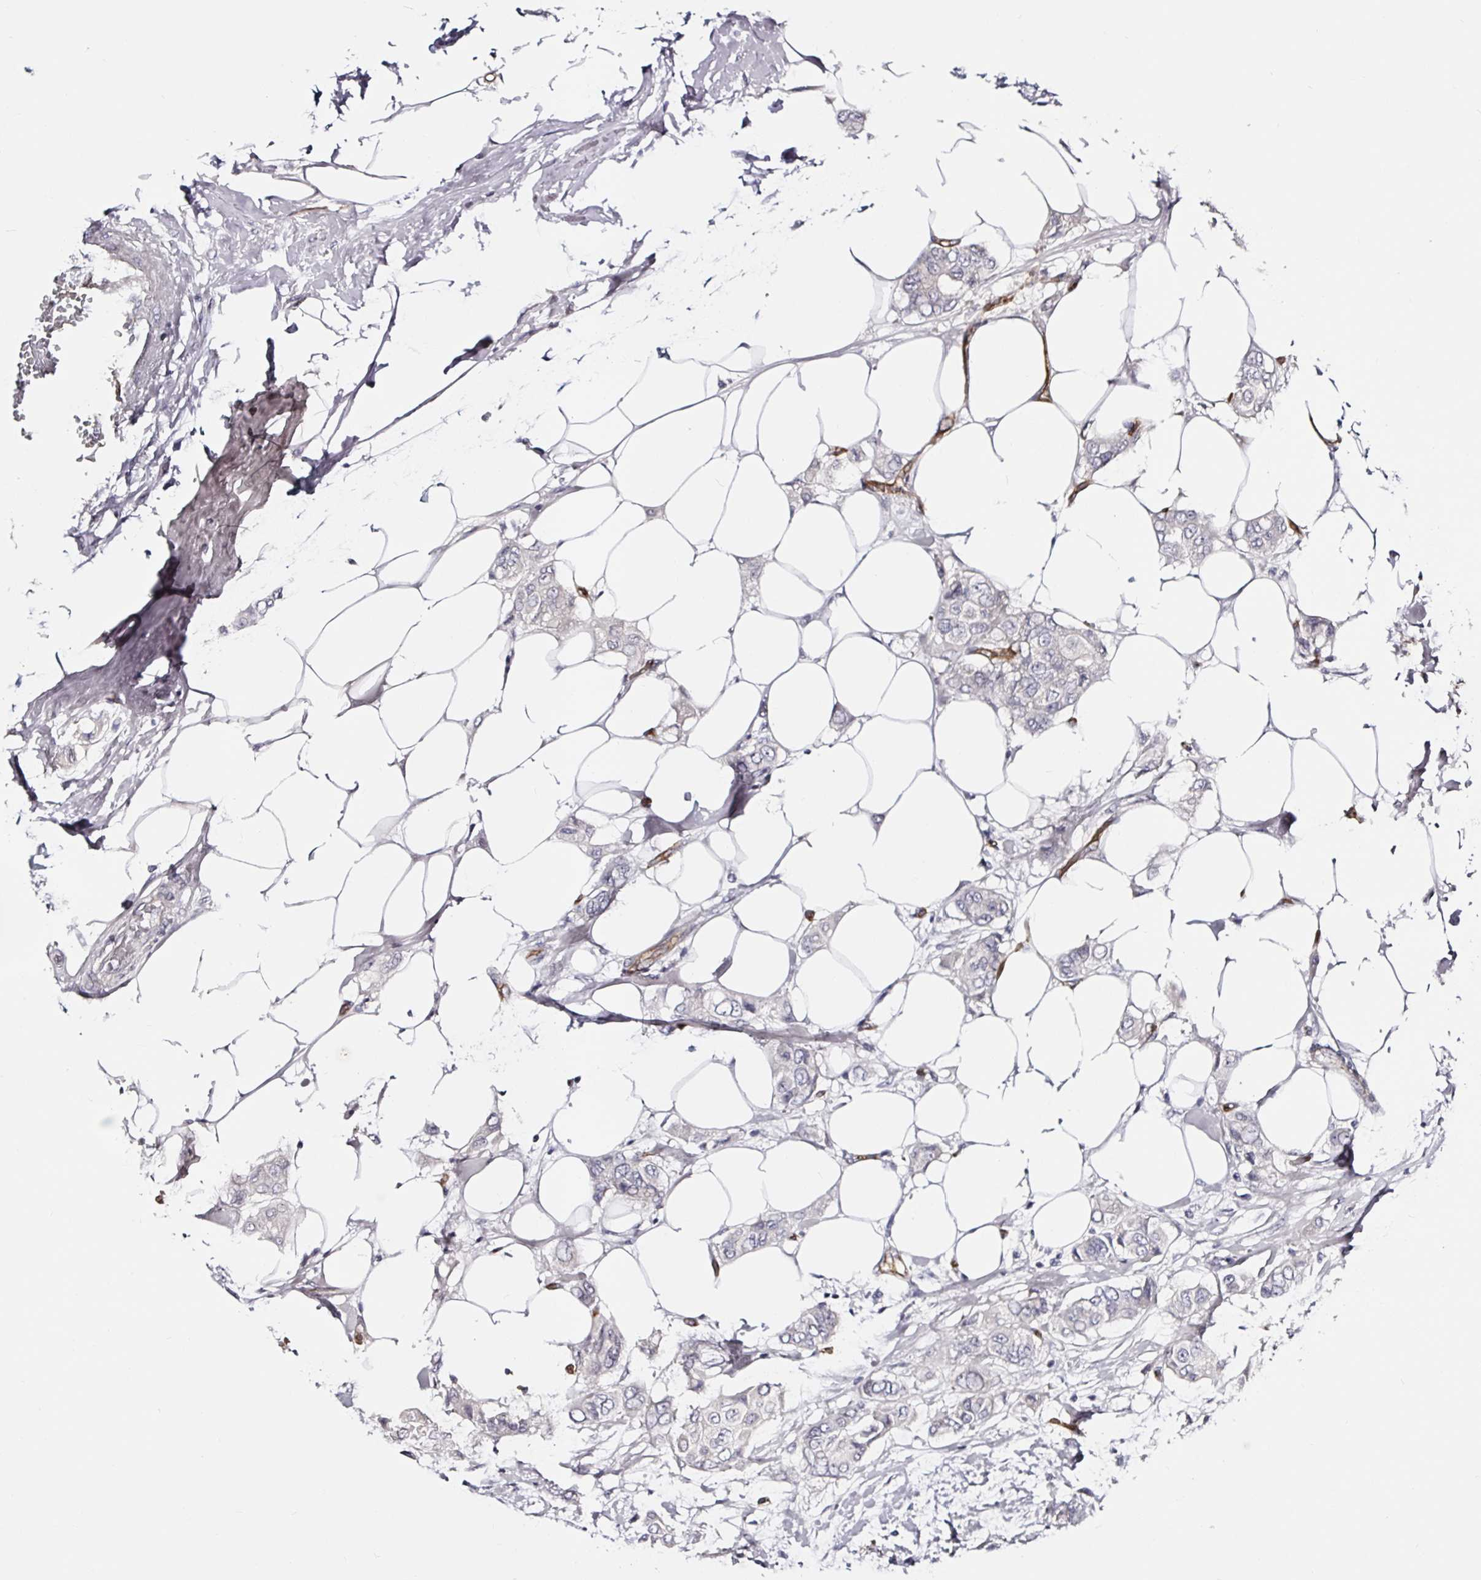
{"staining": {"intensity": "negative", "quantity": "none", "location": "none"}, "tissue": "breast cancer", "cell_type": "Tumor cells", "image_type": "cancer", "snomed": [{"axis": "morphology", "description": "Lobular carcinoma"}, {"axis": "topography", "description": "Breast"}], "caption": "This is a photomicrograph of immunohistochemistry staining of breast lobular carcinoma, which shows no staining in tumor cells. Nuclei are stained in blue.", "gene": "ACSBG2", "patient": {"sex": "female", "age": 51}}